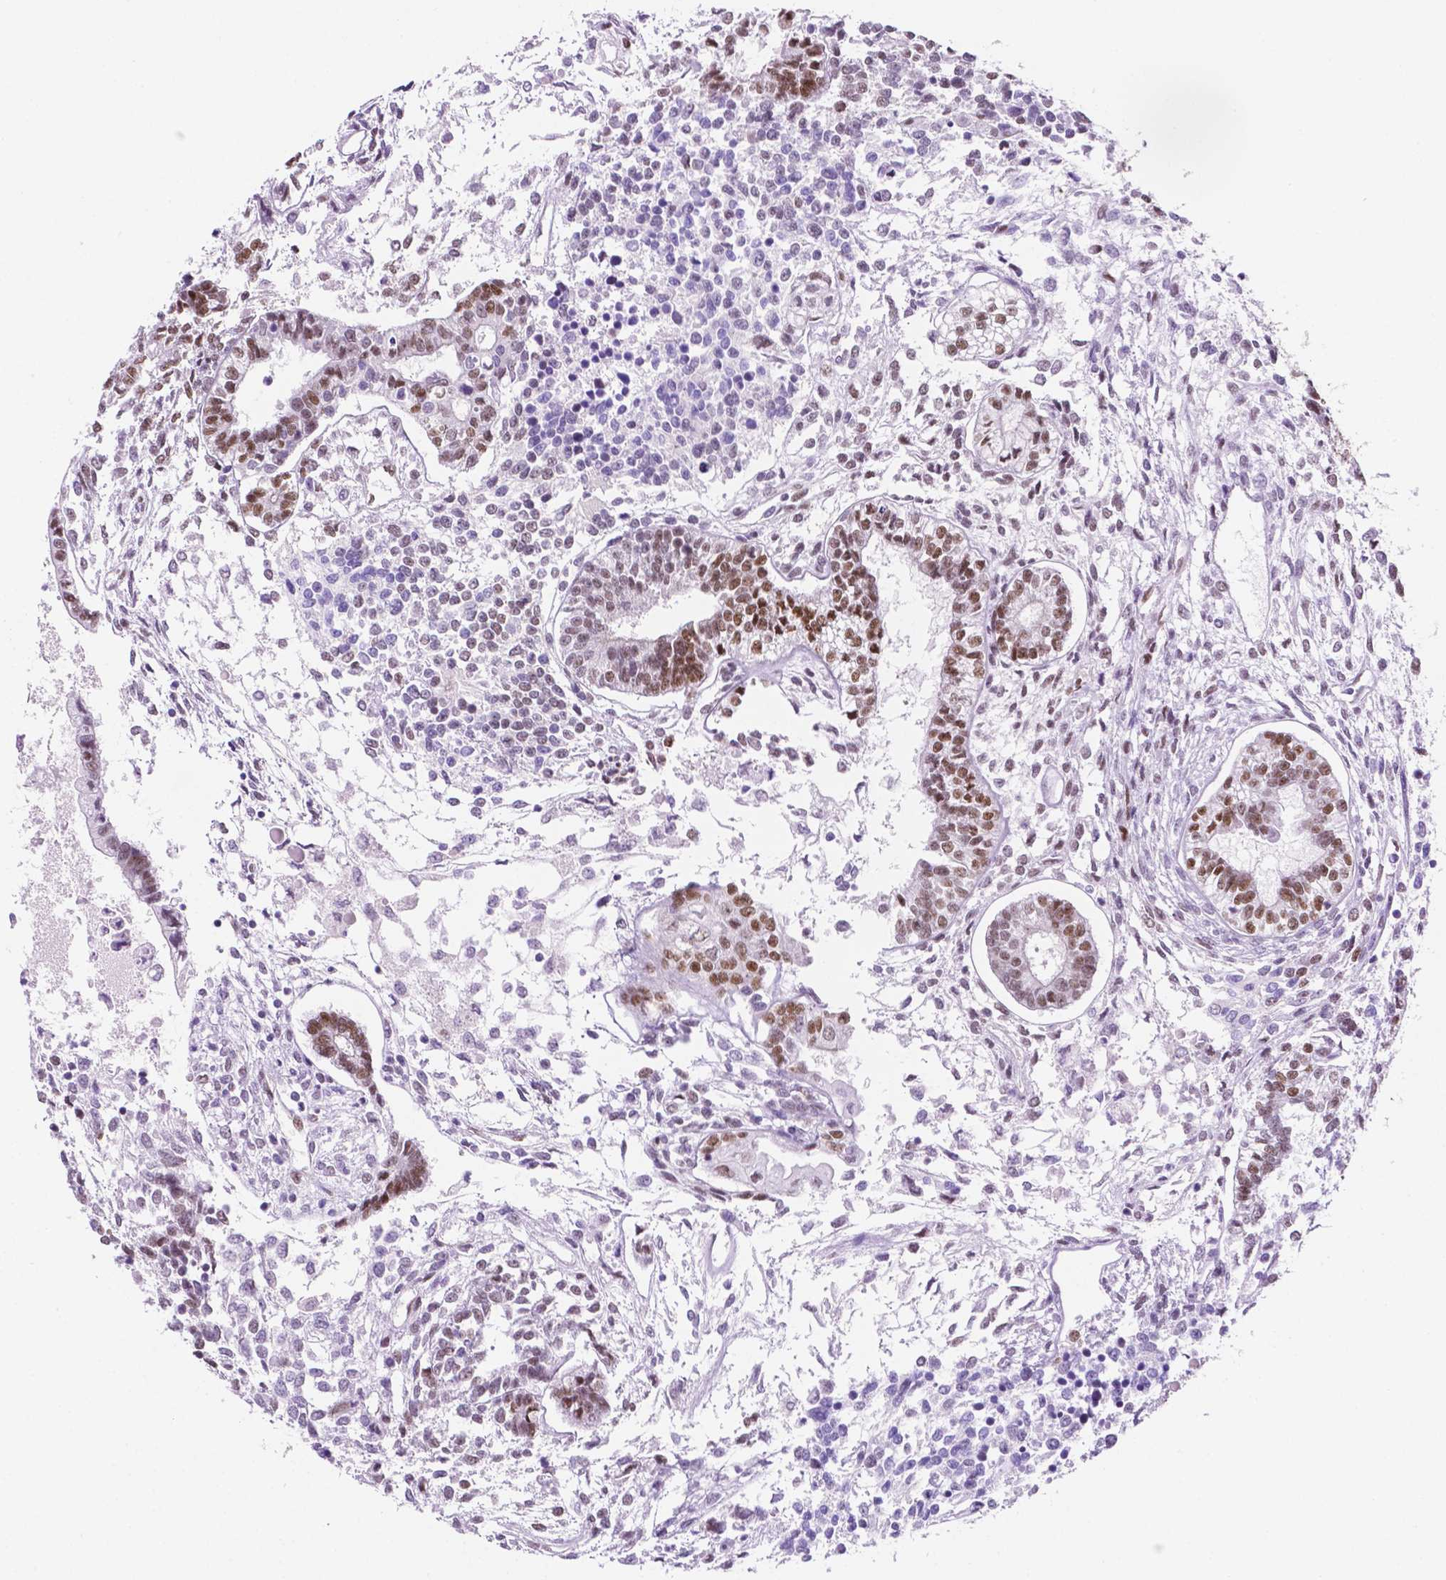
{"staining": {"intensity": "moderate", "quantity": "25%-75%", "location": "nuclear"}, "tissue": "testis cancer", "cell_type": "Tumor cells", "image_type": "cancer", "snomed": [{"axis": "morphology", "description": "Carcinoma, Embryonal, NOS"}, {"axis": "topography", "description": "Testis"}], "caption": "Approximately 25%-75% of tumor cells in human testis embryonal carcinoma display moderate nuclear protein staining as visualized by brown immunohistochemical staining.", "gene": "ERF", "patient": {"sex": "male", "age": 37}}